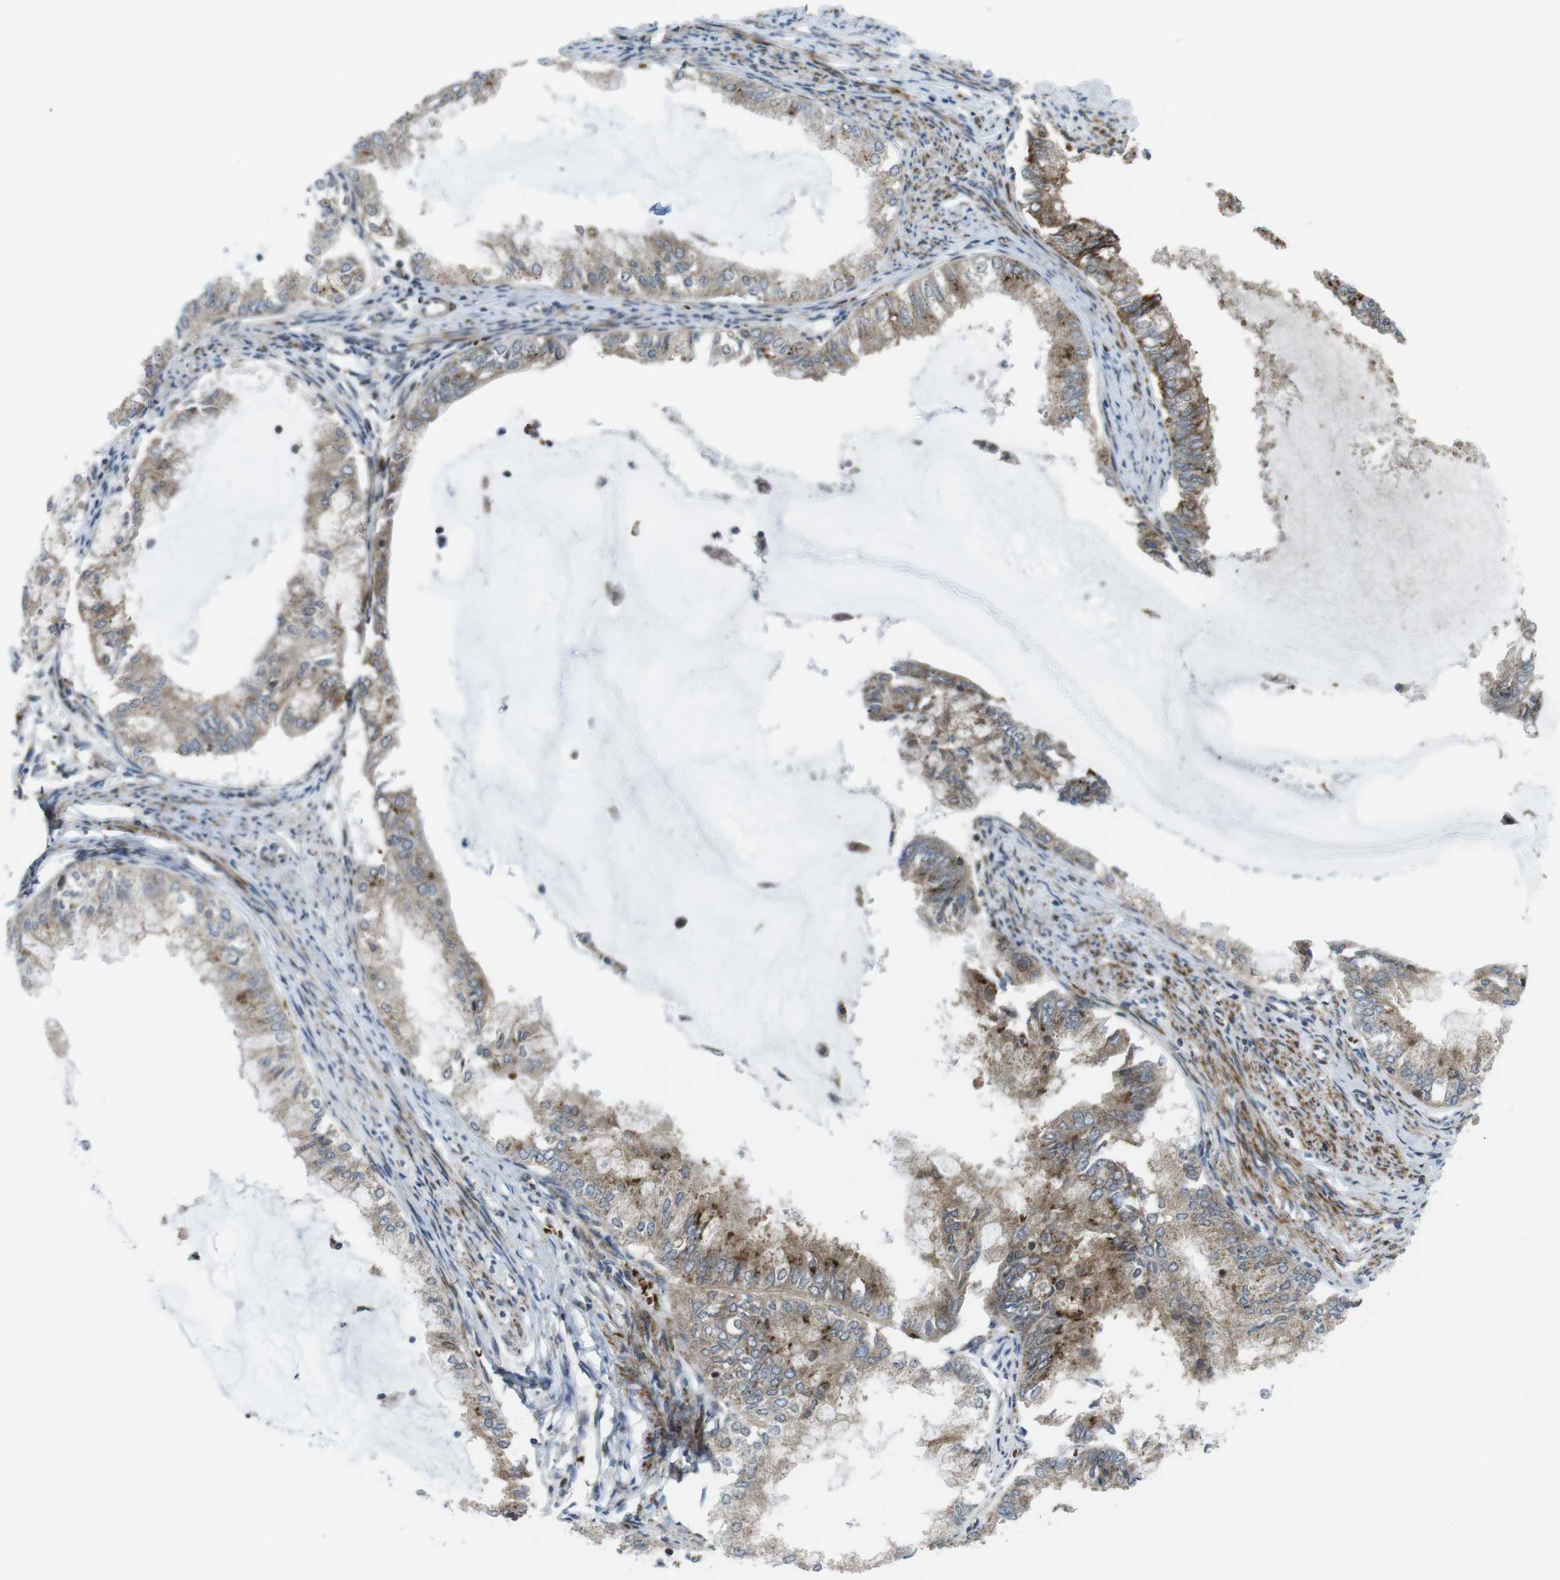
{"staining": {"intensity": "moderate", "quantity": ">75%", "location": "cytoplasmic/membranous"}, "tissue": "endometrial cancer", "cell_type": "Tumor cells", "image_type": "cancer", "snomed": [{"axis": "morphology", "description": "Adenocarcinoma, NOS"}, {"axis": "topography", "description": "Endometrium"}], "caption": "Moderate cytoplasmic/membranous protein staining is appreciated in approximately >75% of tumor cells in endometrial cancer.", "gene": "CUL7", "patient": {"sex": "female", "age": 86}}